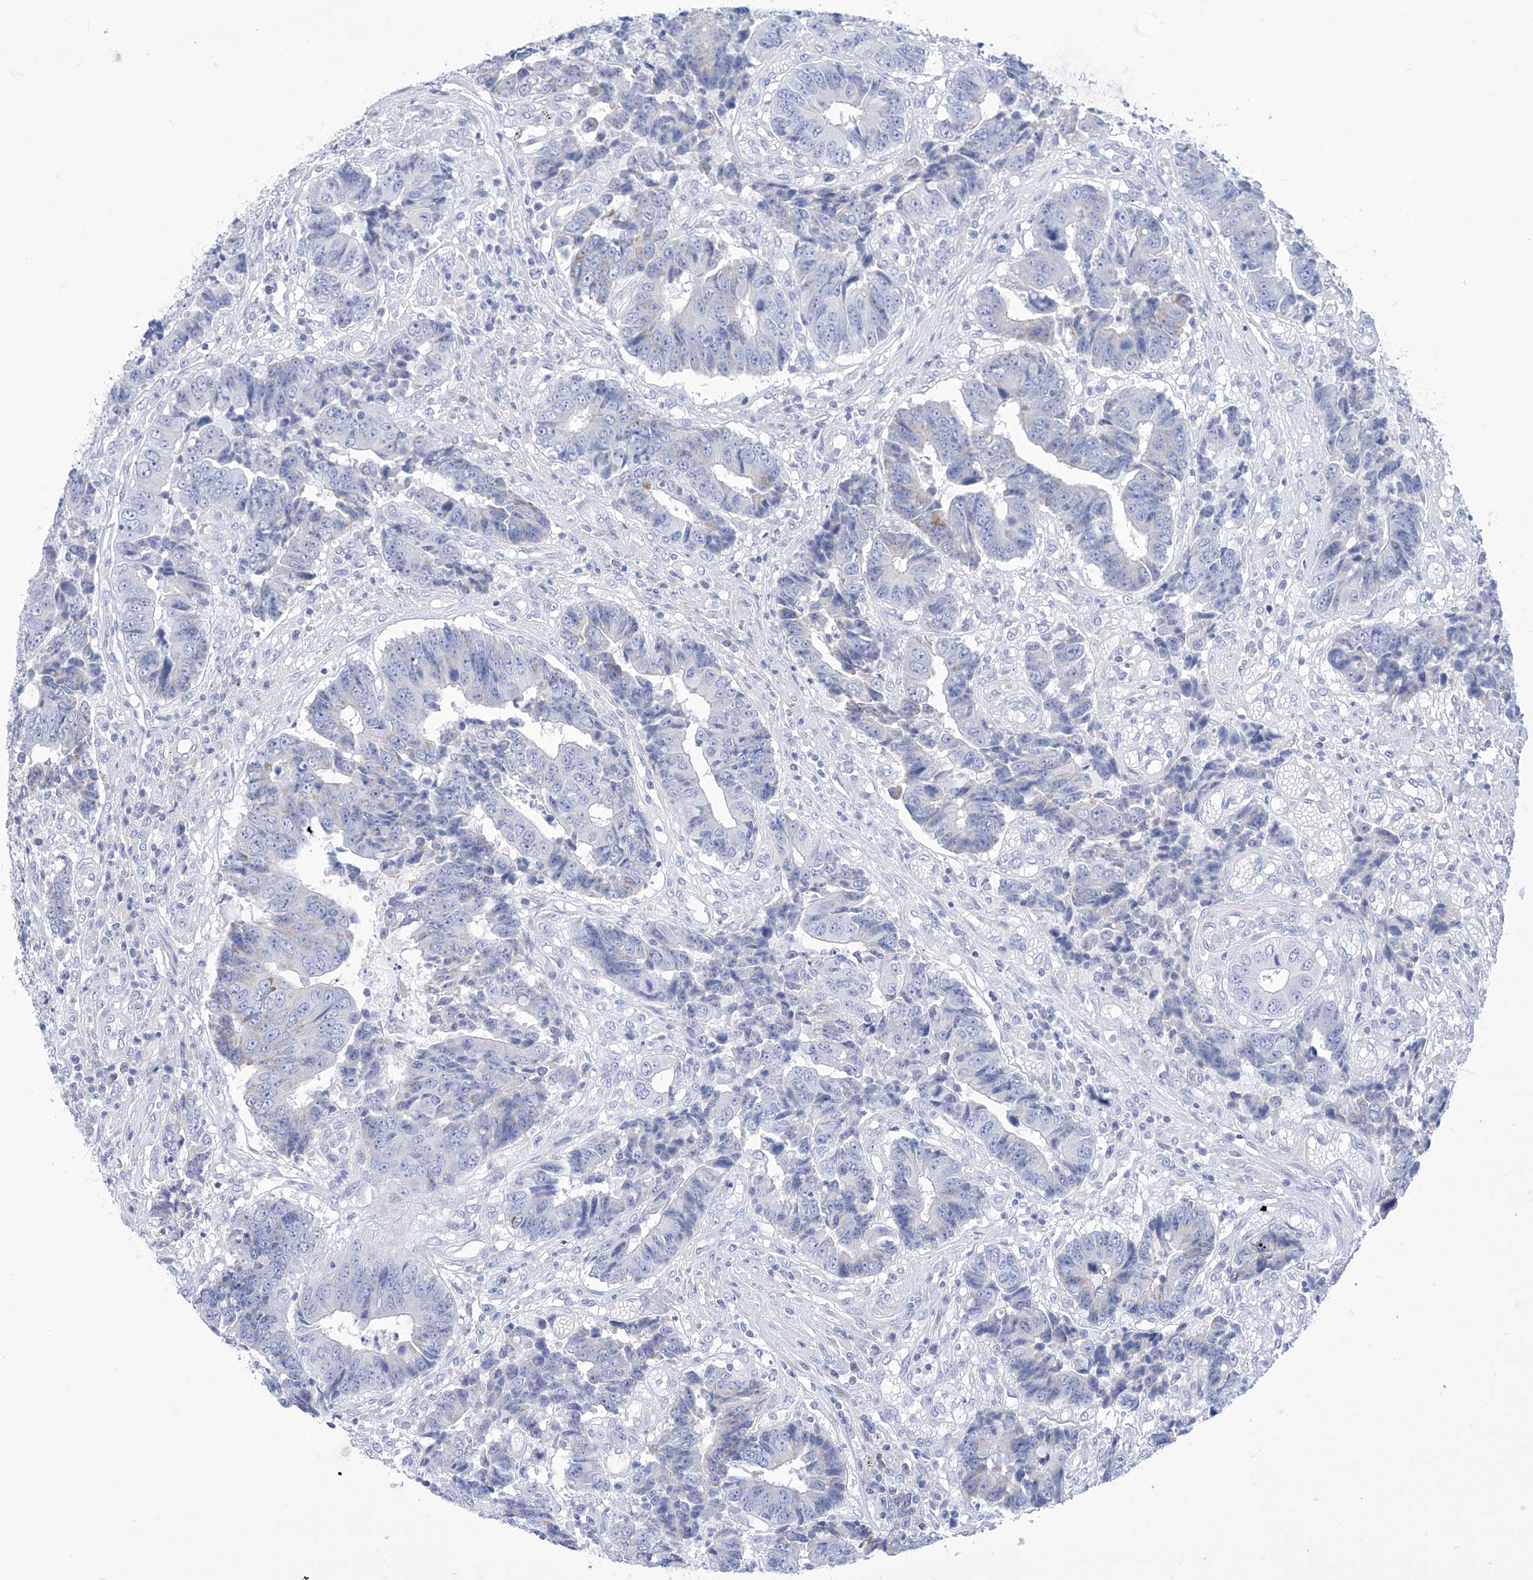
{"staining": {"intensity": "weak", "quantity": "<25%", "location": "cytoplasmic/membranous"}, "tissue": "colorectal cancer", "cell_type": "Tumor cells", "image_type": "cancer", "snomed": [{"axis": "morphology", "description": "Adenocarcinoma, NOS"}, {"axis": "topography", "description": "Rectum"}], "caption": "IHC of human adenocarcinoma (colorectal) displays no staining in tumor cells. (Immunohistochemistry (ihc), brightfield microscopy, high magnification).", "gene": "ALDH6A1", "patient": {"sex": "male", "age": 84}}